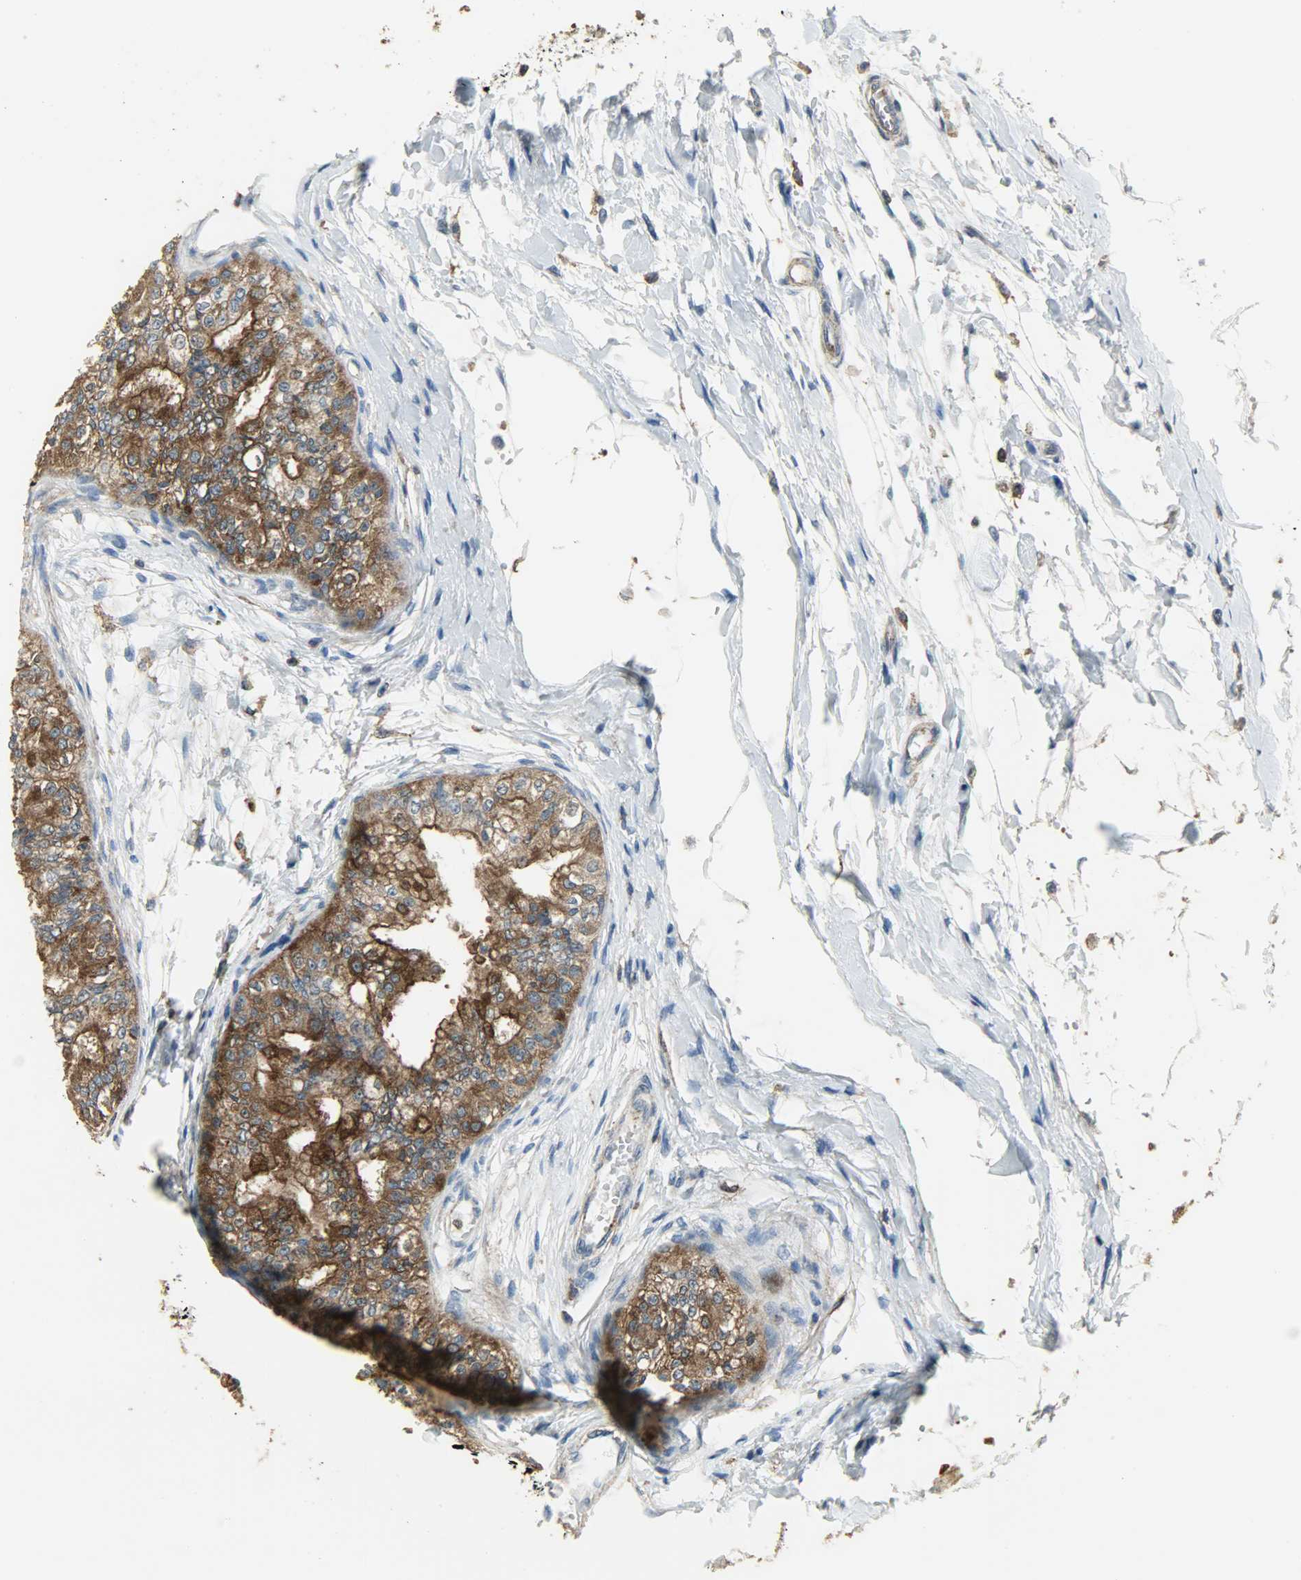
{"staining": {"intensity": "moderate", "quantity": ">75%", "location": "cytoplasmic/membranous"}, "tissue": "epididymis", "cell_type": "Glandular cells", "image_type": "normal", "snomed": [{"axis": "morphology", "description": "Normal tissue, NOS"}, {"axis": "morphology", "description": "Adenocarcinoma, metastatic, NOS"}, {"axis": "topography", "description": "Testis"}, {"axis": "topography", "description": "Epididymis"}], "caption": "Unremarkable epididymis reveals moderate cytoplasmic/membranous staining in approximately >75% of glandular cells, visualized by immunohistochemistry.", "gene": "DNAJA4", "patient": {"sex": "male", "age": 26}}